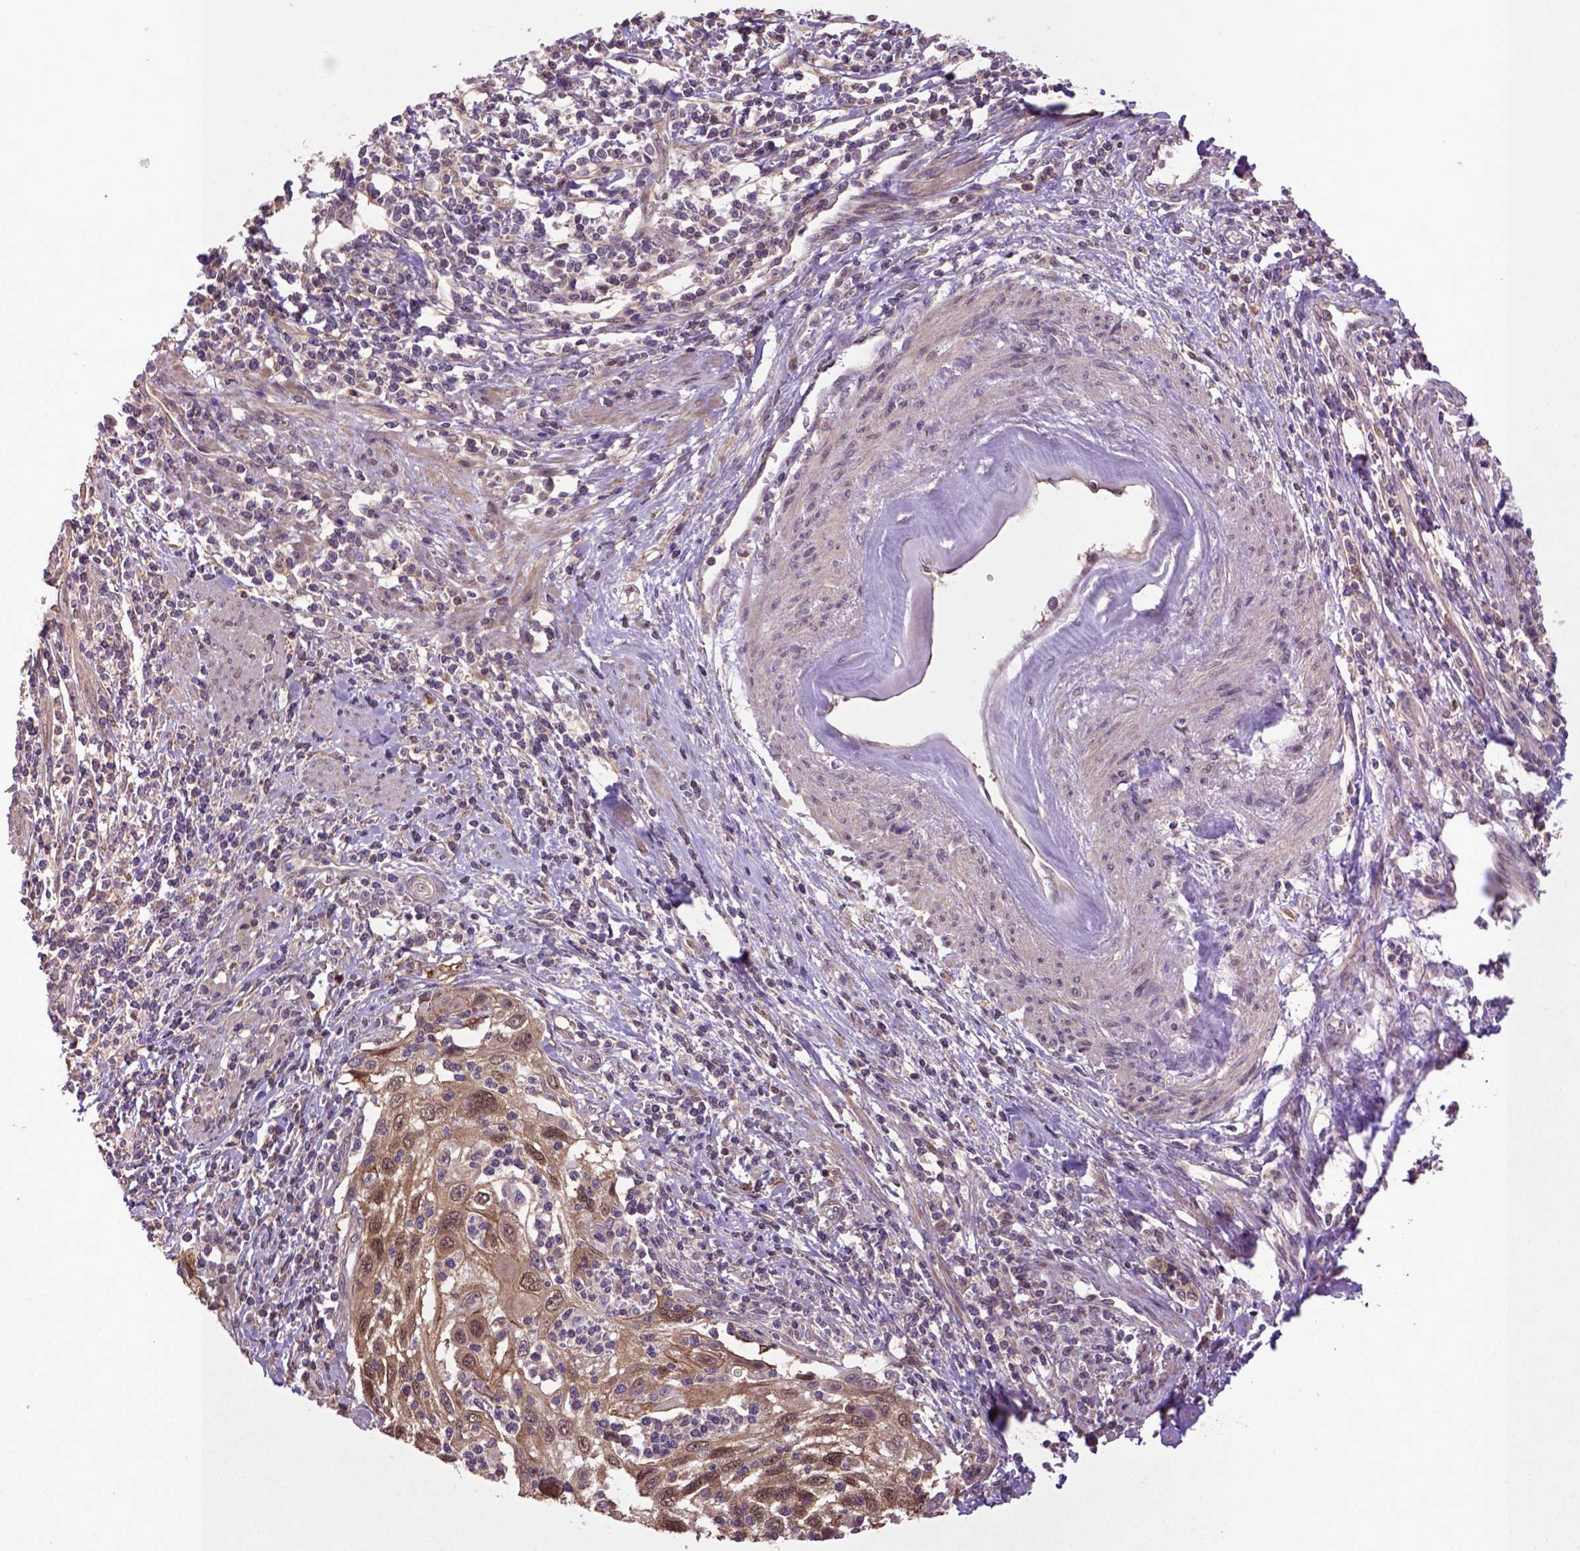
{"staining": {"intensity": "moderate", "quantity": ">75%", "location": "cytoplasmic/membranous,nuclear"}, "tissue": "cervical cancer", "cell_type": "Tumor cells", "image_type": "cancer", "snomed": [{"axis": "morphology", "description": "Squamous cell carcinoma, NOS"}, {"axis": "topography", "description": "Cervix"}], "caption": "A brown stain labels moderate cytoplasmic/membranous and nuclear positivity of a protein in cervical cancer tumor cells.", "gene": "HSPBP1", "patient": {"sex": "female", "age": 70}}